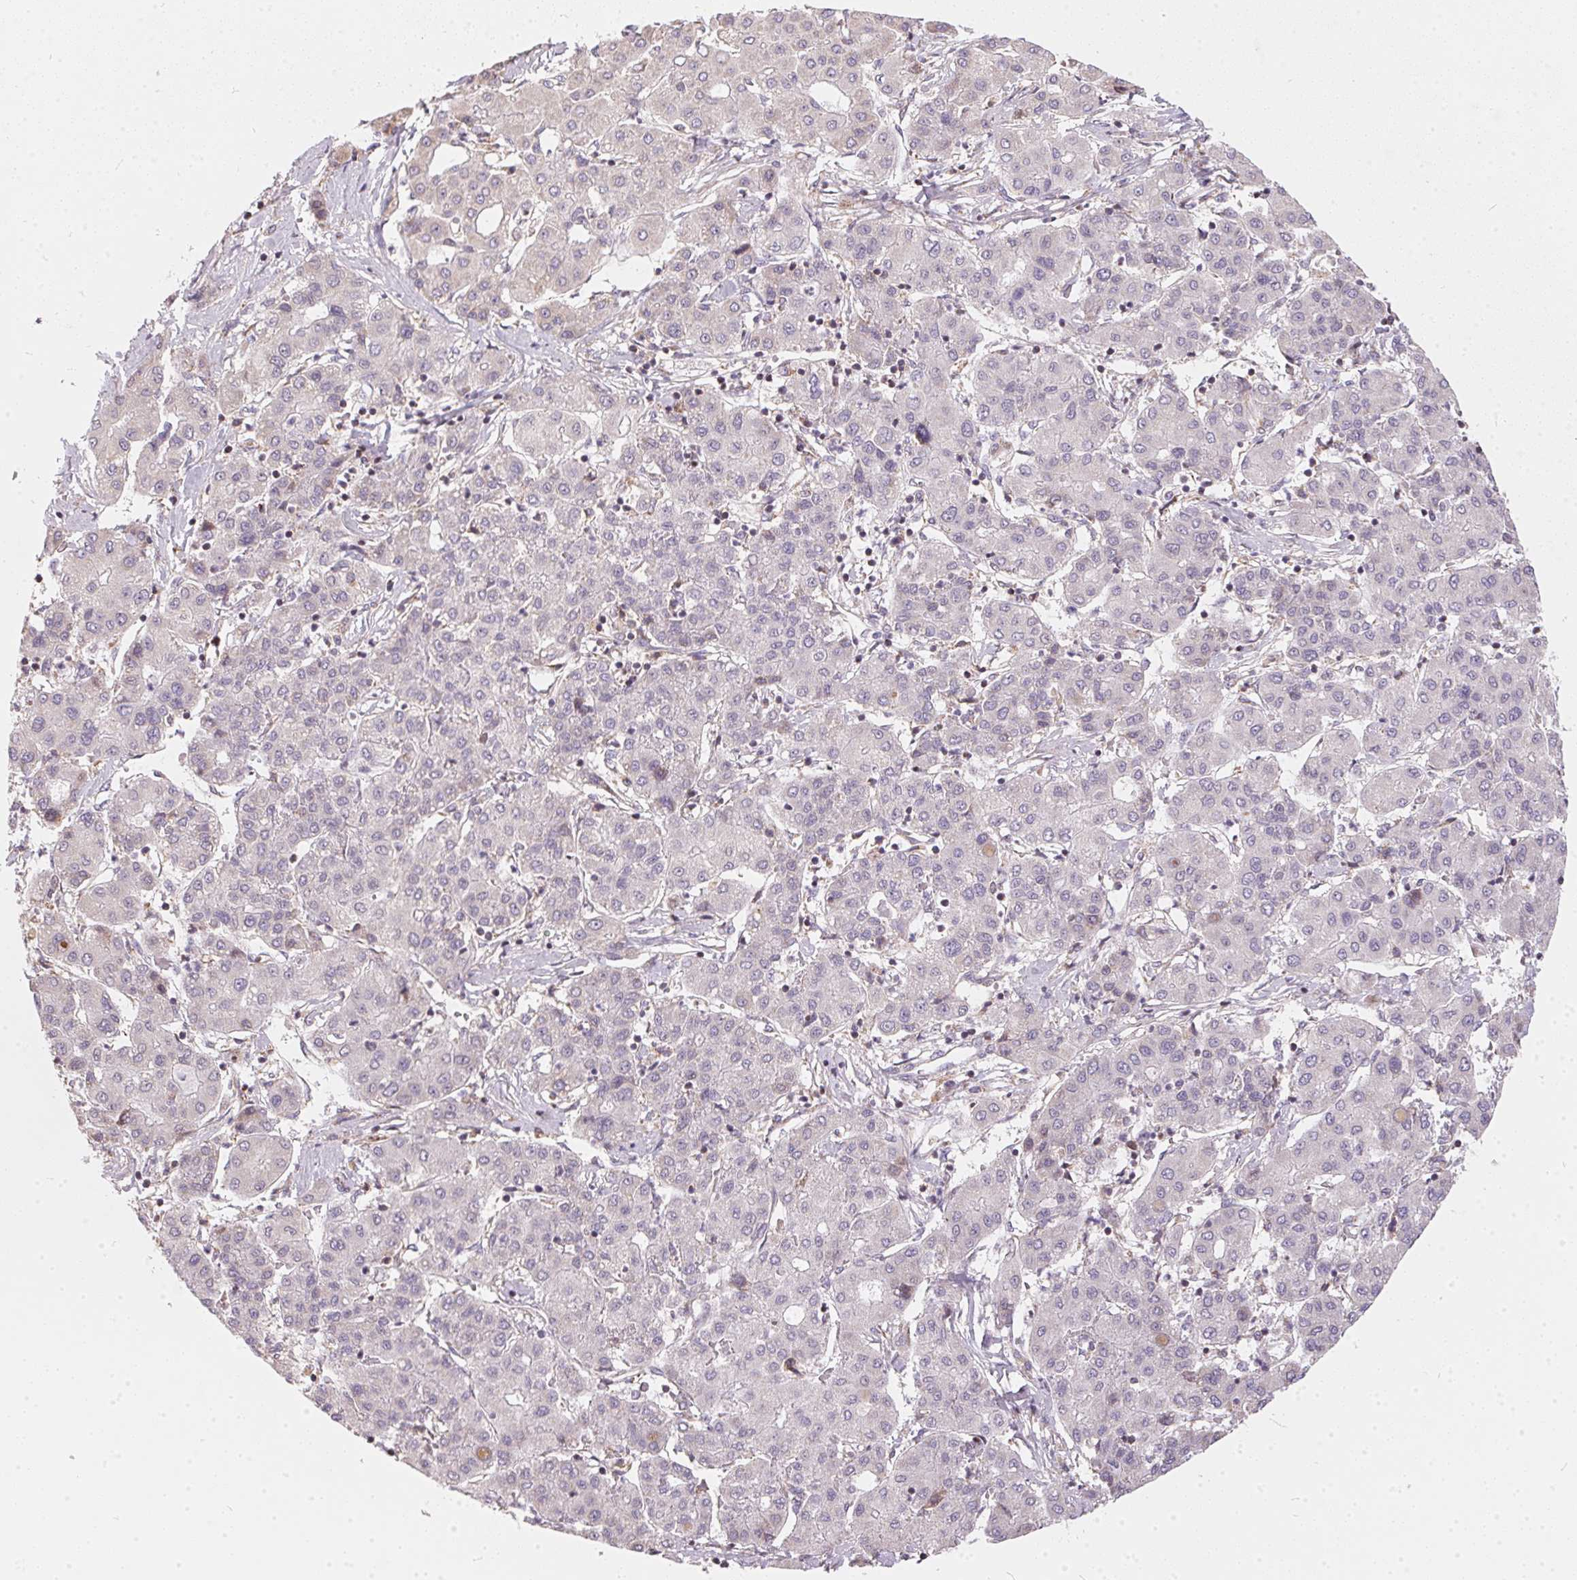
{"staining": {"intensity": "negative", "quantity": "none", "location": "none"}, "tissue": "liver cancer", "cell_type": "Tumor cells", "image_type": "cancer", "snomed": [{"axis": "morphology", "description": "Carcinoma, Hepatocellular, NOS"}, {"axis": "topography", "description": "Liver"}], "caption": "Histopathology image shows no significant protein staining in tumor cells of liver hepatocellular carcinoma.", "gene": "VWA5B2", "patient": {"sex": "male", "age": 65}}